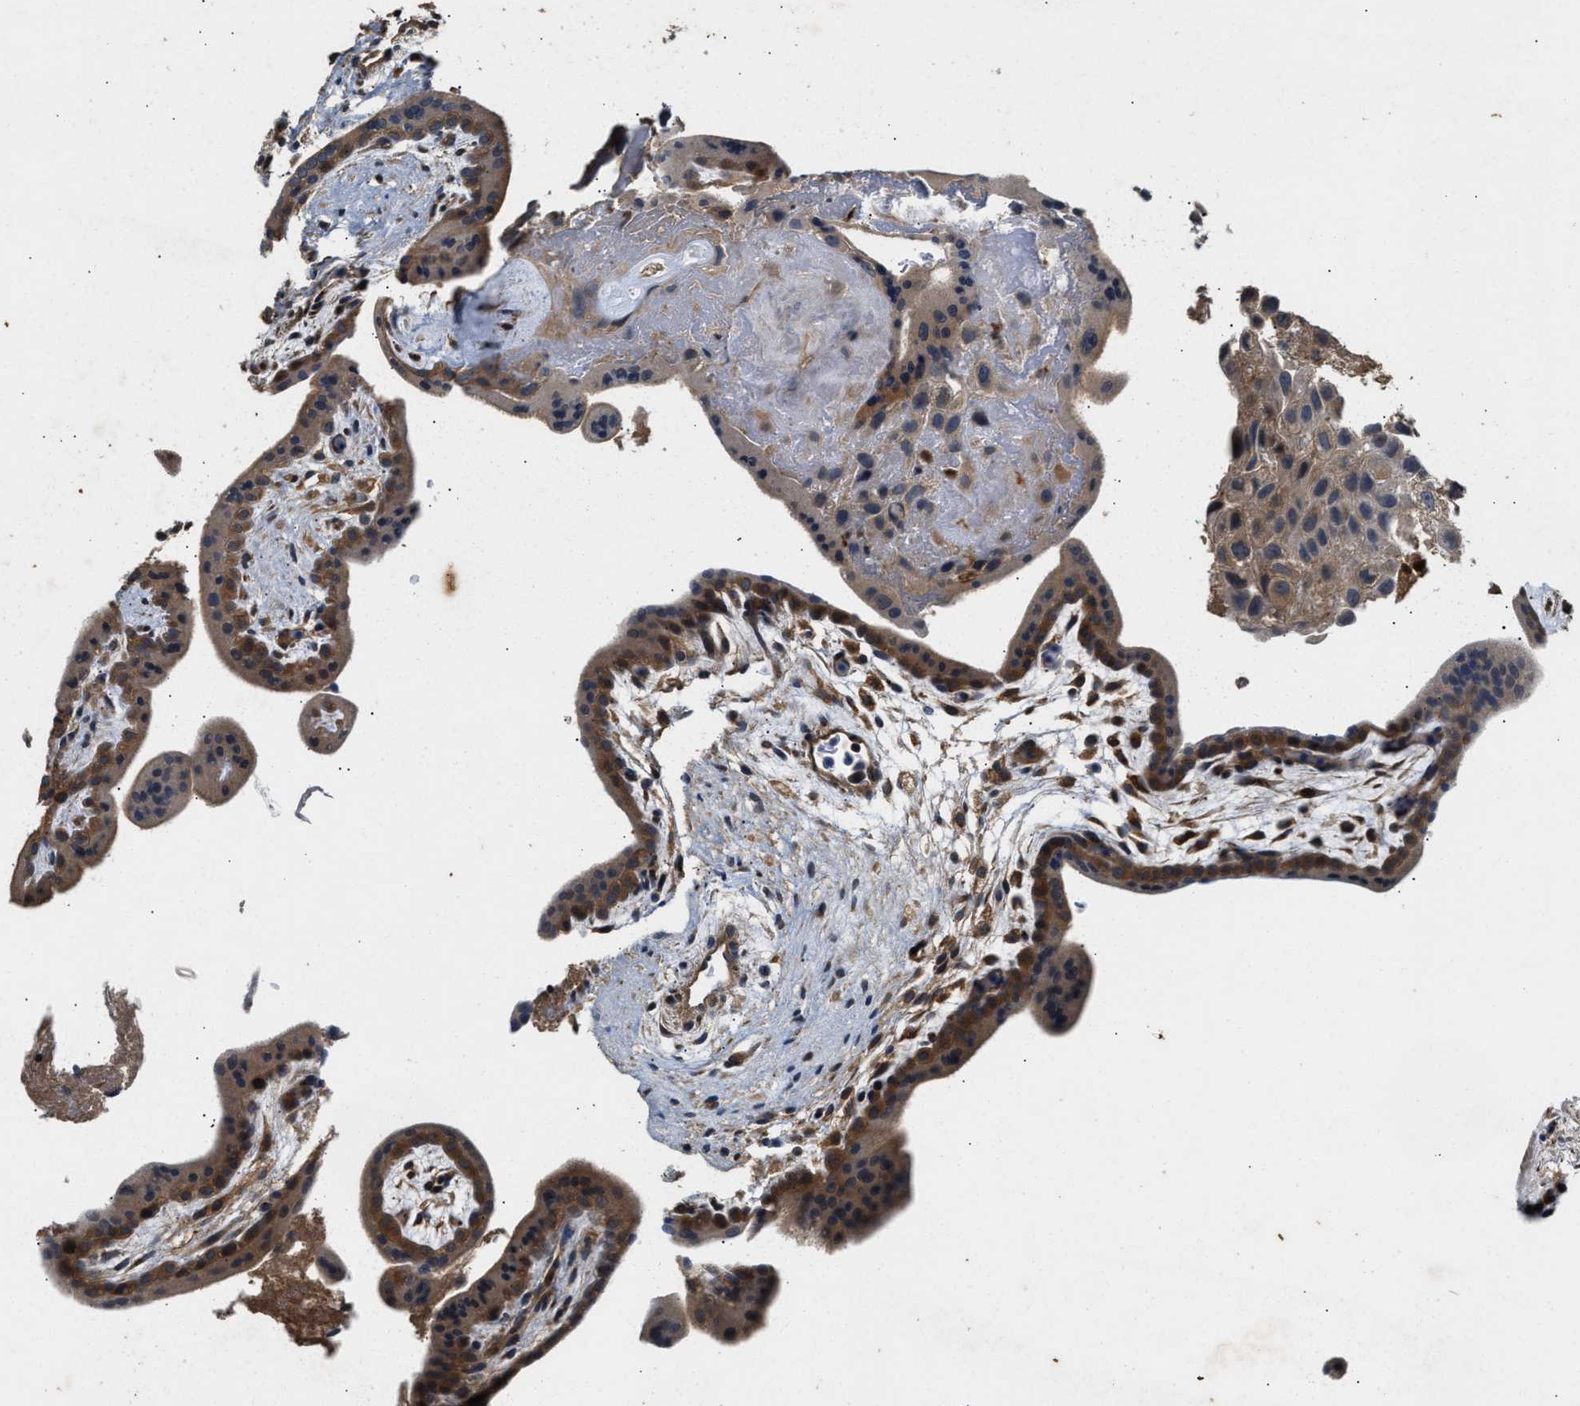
{"staining": {"intensity": "weak", "quantity": ">75%", "location": "cytoplasmic/membranous"}, "tissue": "placenta", "cell_type": "Decidual cells", "image_type": "normal", "snomed": [{"axis": "morphology", "description": "Normal tissue, NOS"}, {"axis": "topography", "description": "Placenta"}], "caption": "Decidual cells exhibit weak cytoplasmic/membranous positivity in about >75% of cells in benign placenta.", "gene": "CHUK", "patient": {"sex": "female", "age": 35}}